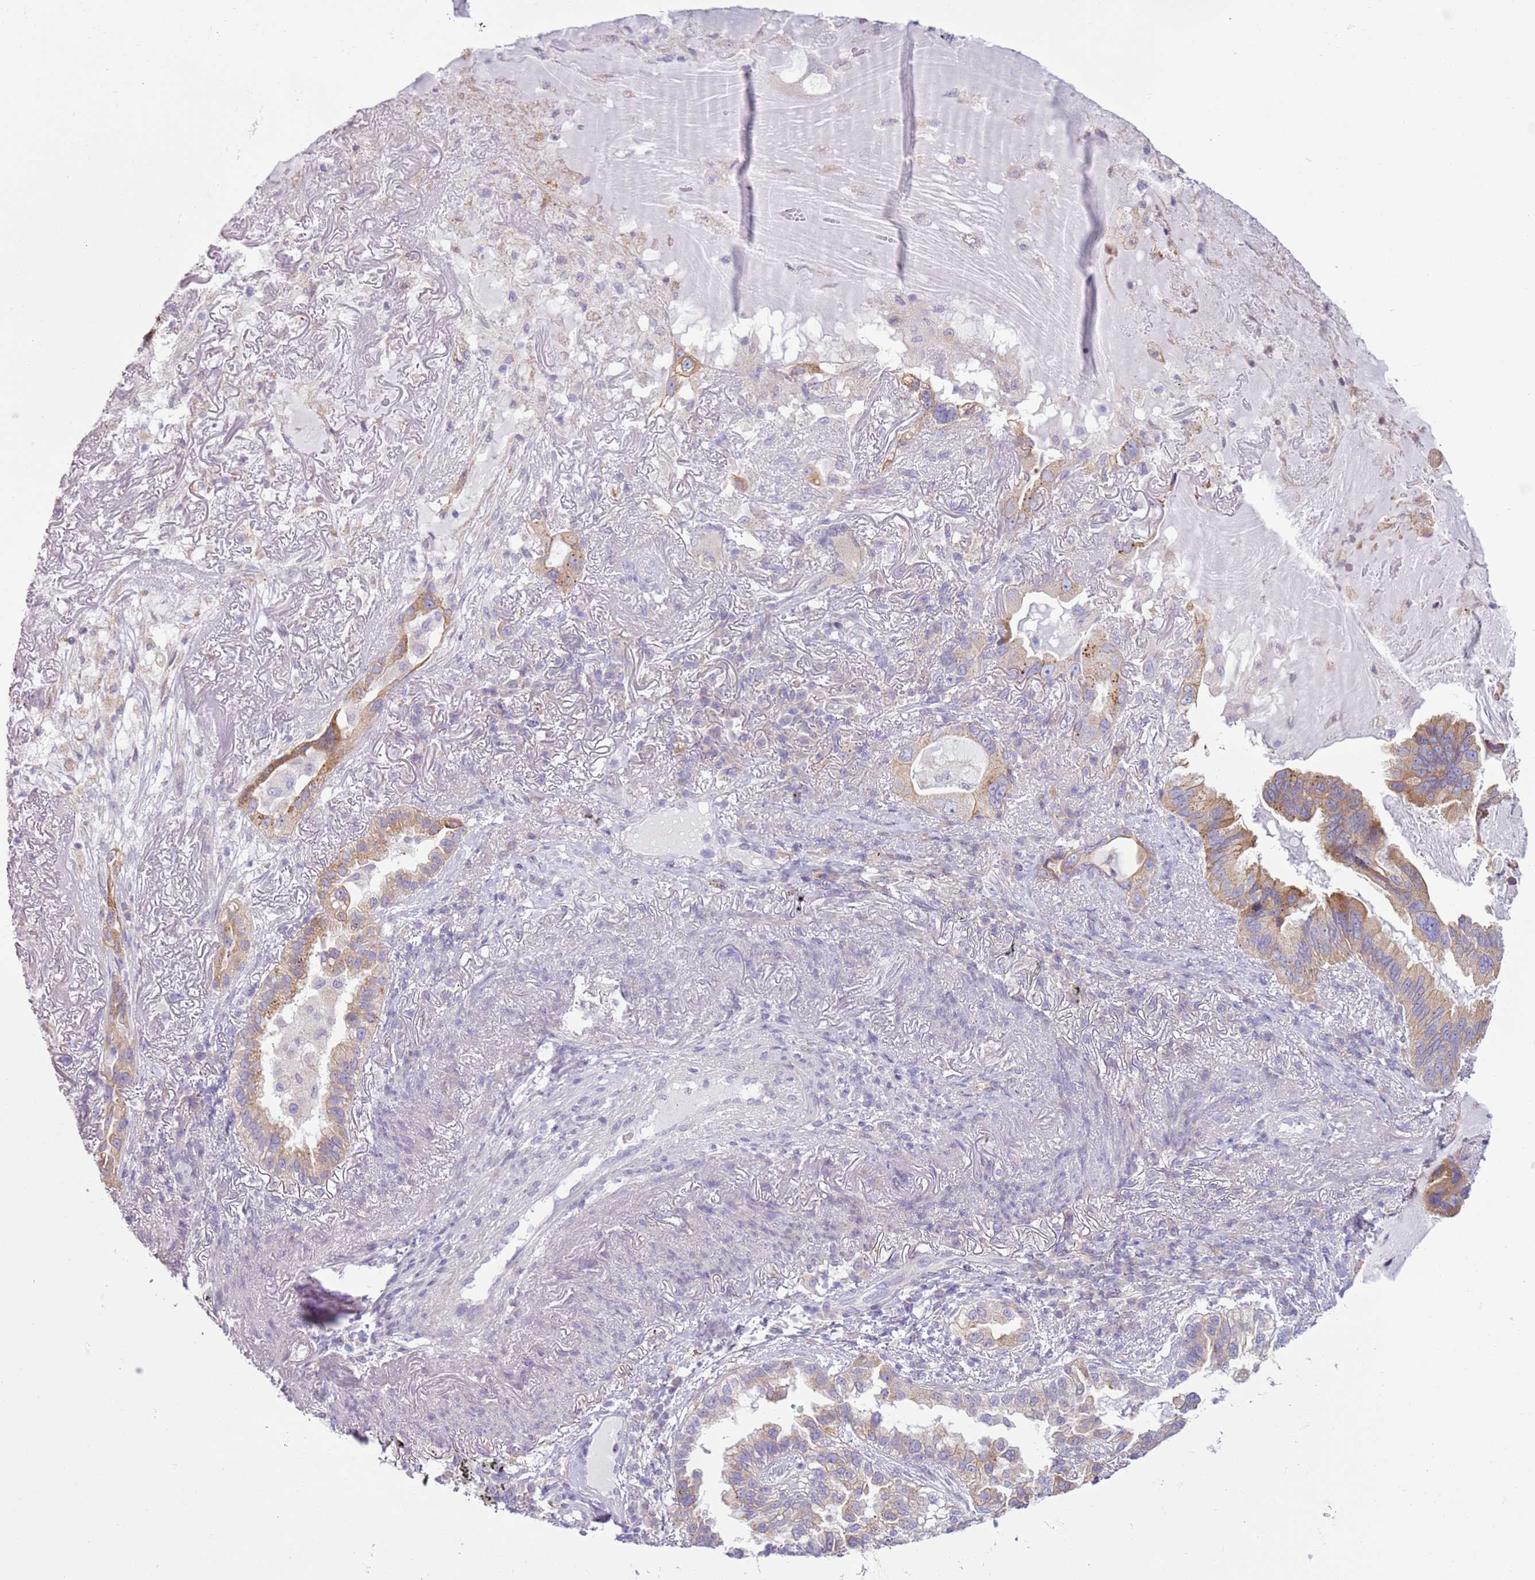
{"staining": {"intensity": "moderate", "quantity": "25%-75%", "location": "cytoplasmic/membranous"}, "tissue": "lung cancer", "cell_type": "Tumor cells", "image_type": "cancer", "snomed": [{"axis": "morphology", "description": "Adenocarcinoma, NOS"}, {"axis": "topography", "description": "Lung"}], "caption": "A micrograph of lung adenocarcinoma stained for a protein demonstrates moderate cytoplasmic/membranous brown staining in tumor cells. (DAB IHC, brown staining for protein, blue staining for nuclei).", "gene": "OAF", "patient": {"sex": "female", "age": 69}}